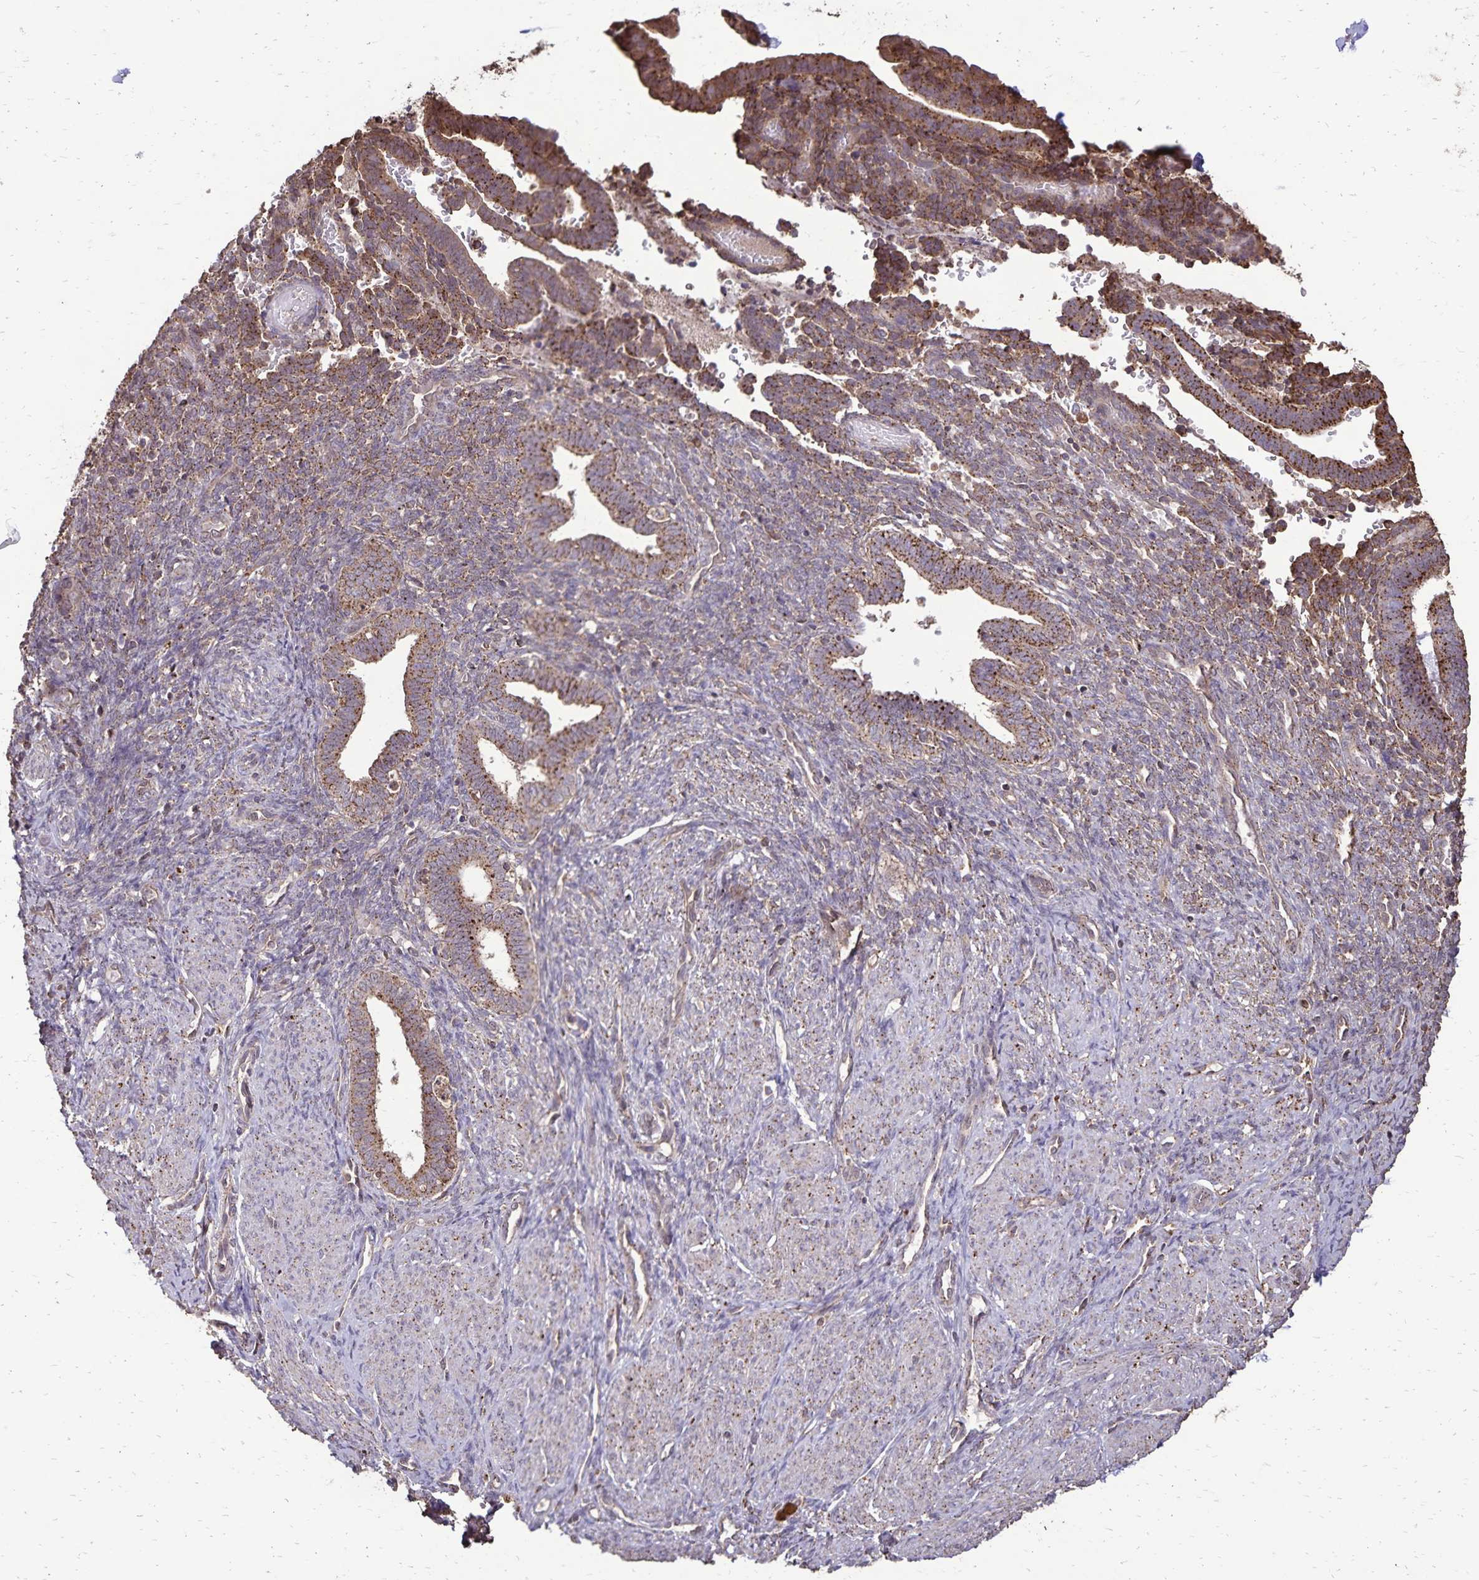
{"staining": {"intensity": "weak", "quantity": "25%-75%", "location": "cytoplasmic/membranous"}, "tissue": "endometrium", "cell_type": "Cells in endometrial stroma", "image_type": "normal", "snomed": [{"axis": "morphology", "description": "Normal tissue, NOS"}, {"axis": "topography", "description": "Endometrium"}], "caption": "Immunohistochemistry photomicrograph of unremarkable endometrium: human endometrium stained using immunohistochemistry demonstrates low levels of weak protein expression localized specifically in the cytoplasmic/membranous of cells in endometrial stroma, appearing as a cytoplasmic/membranous brown color.", "gene": "CHMP1B", "patient": {"sex": "female", "age": 34}}